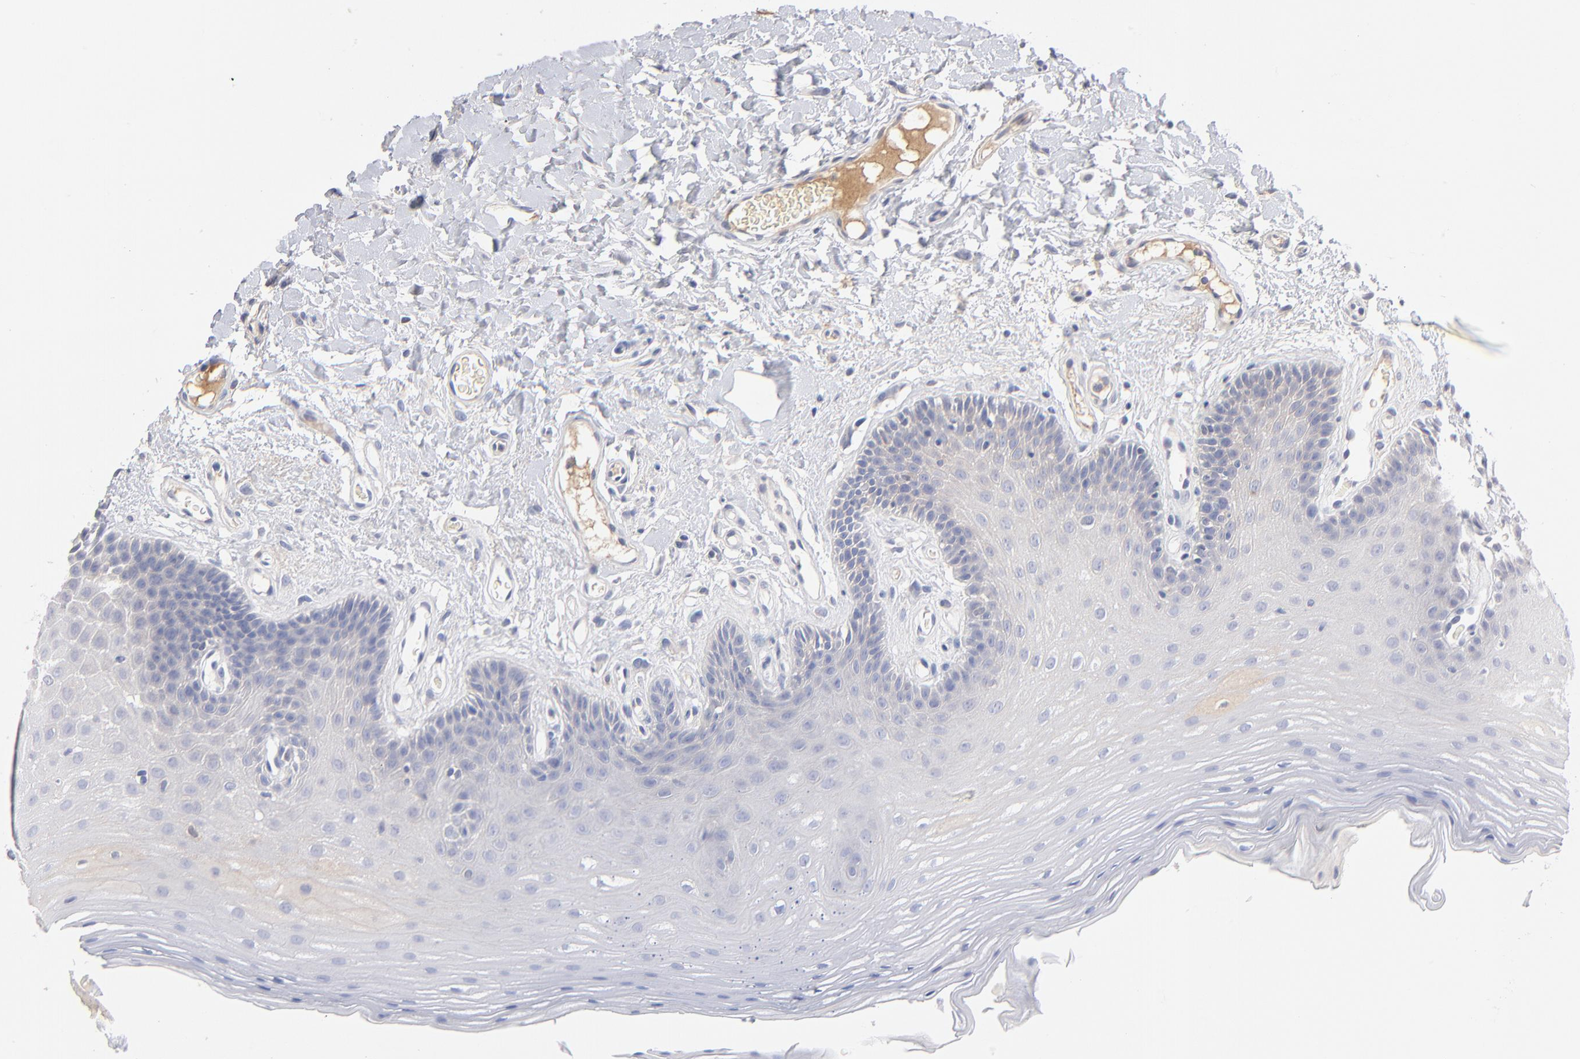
{"staining": {"intensity": "weak", "quantity": "<25%", "location": "cytoplasmic/membranous"}, "tissue": "oral mucosa", "cell_type": "Squamous epithelial cells", "image_type": "normal", "snomed": [{"axis": "morphology", "description": "Normal tissue, NOS"}, {"axis": "morphology", "description": "Squamous cell carcinoma, NOS"}, {"axis": "topography", "description": "Skeletal muscle"}, {"axis": "topography", "description": "Oral tissue"}, {"axis": "topography", "description": "Head-Neck"}], "caption": "A high-resolution micrograph shows IHC staining of benign oral mucosa, which exhibits no significant positivity in squamous epithelial cells. (DAB (3,3'-diaminobenzidine) immunohistochemistry (IHC) visualized using brightfield microscopy, high magnification).", "gene": "F12", "patient": {"sex": "male", "age": 71}}